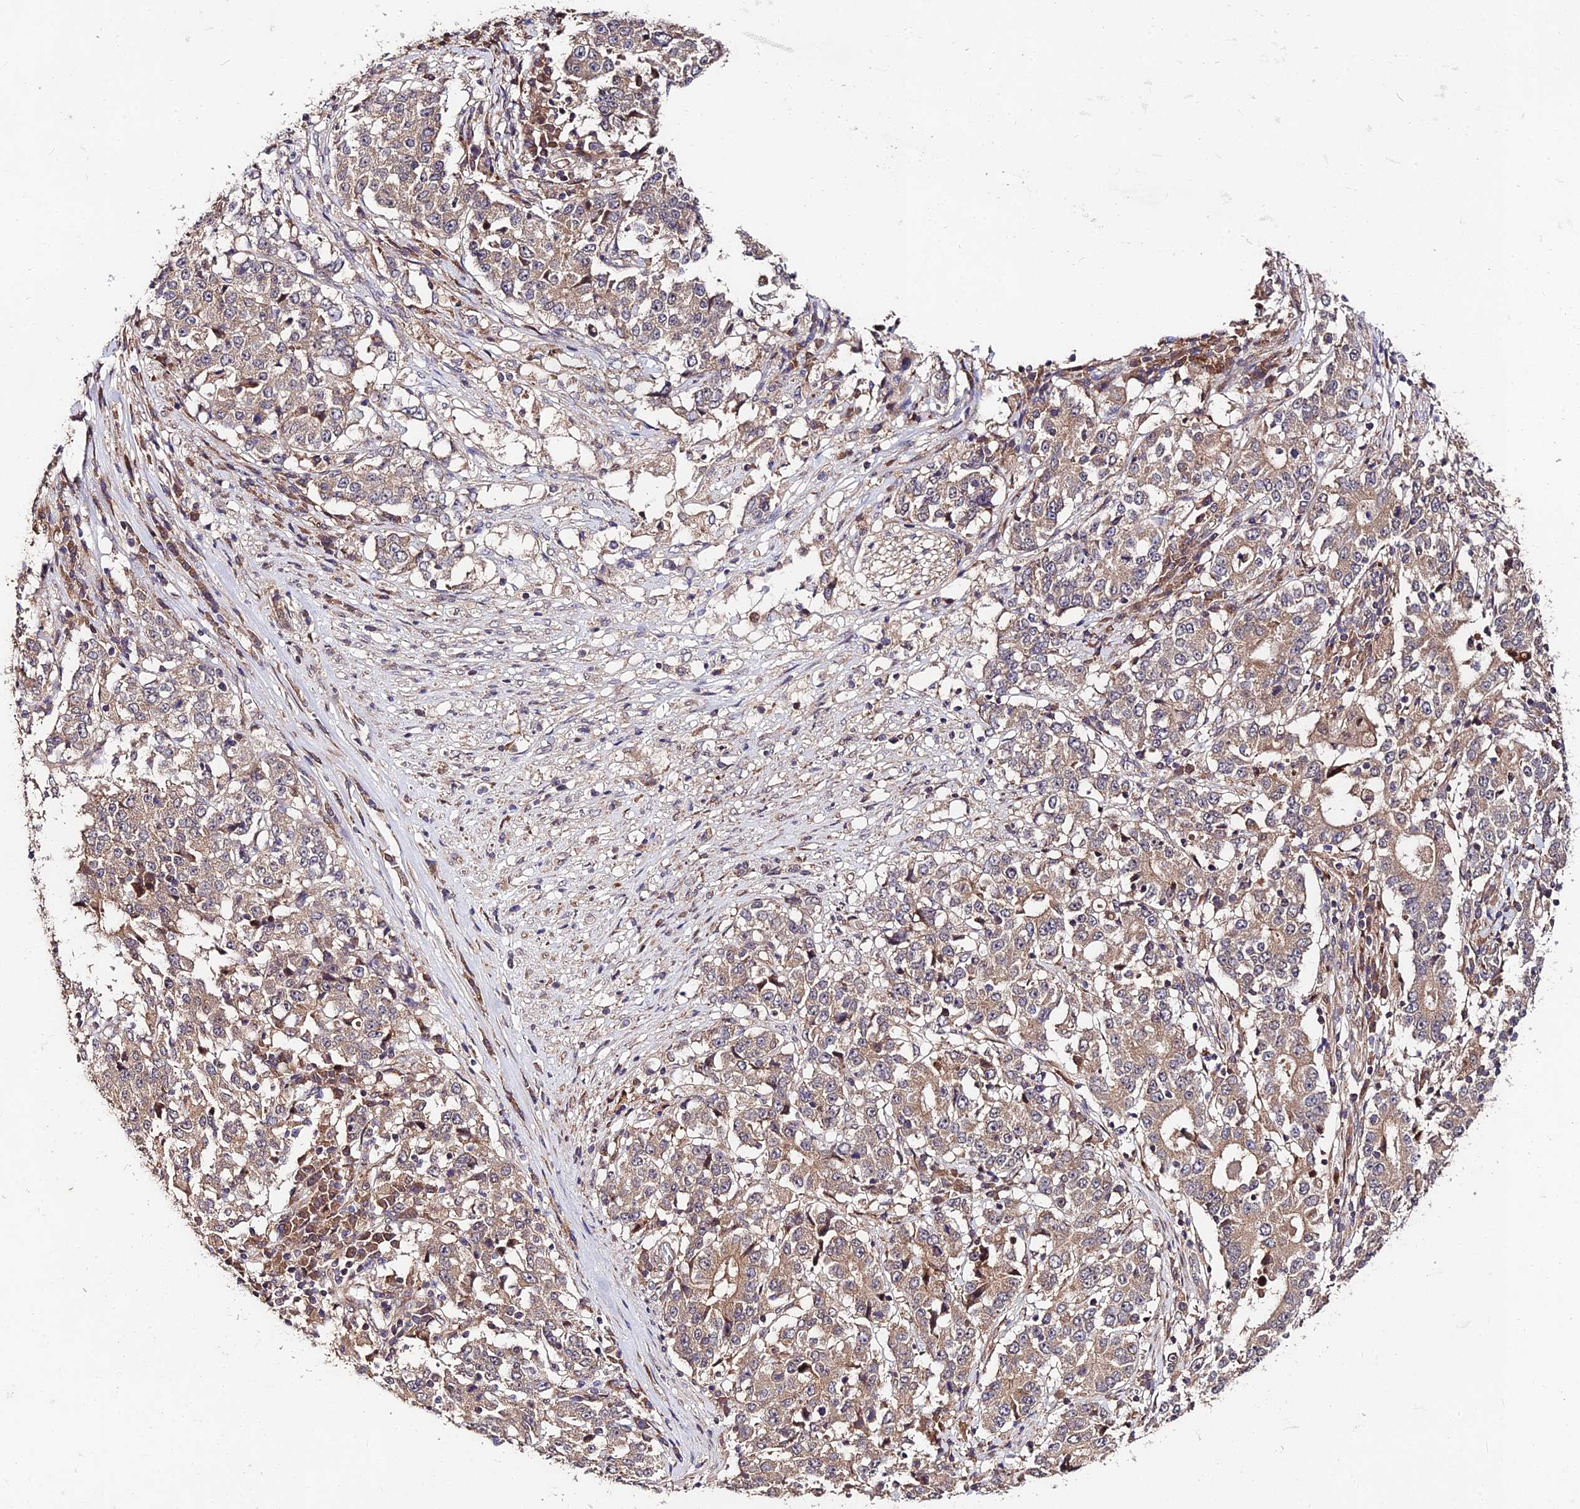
{"staining": {"intensity": "weak", "quantity": ">75%", "location": "cytoplasmic/membranous"}, "tissue": "stomach cancer", "cell_type": "Tumor cells", "image_type": "cancer", "snomed": [{"axis": "morphology", "description": "Adenocarcinoma, NOS"}, {"axis": "topography", "description": "Stomach"}], "caption": "This image demonstrates immunohistochemistry (IHC) staining of stomach cancer, with low weak cytoplasmic/membranous positivity in about >75% of tumor cells.", "gene": "MKKS", "patient": {"sex": "male", "age": 59}}